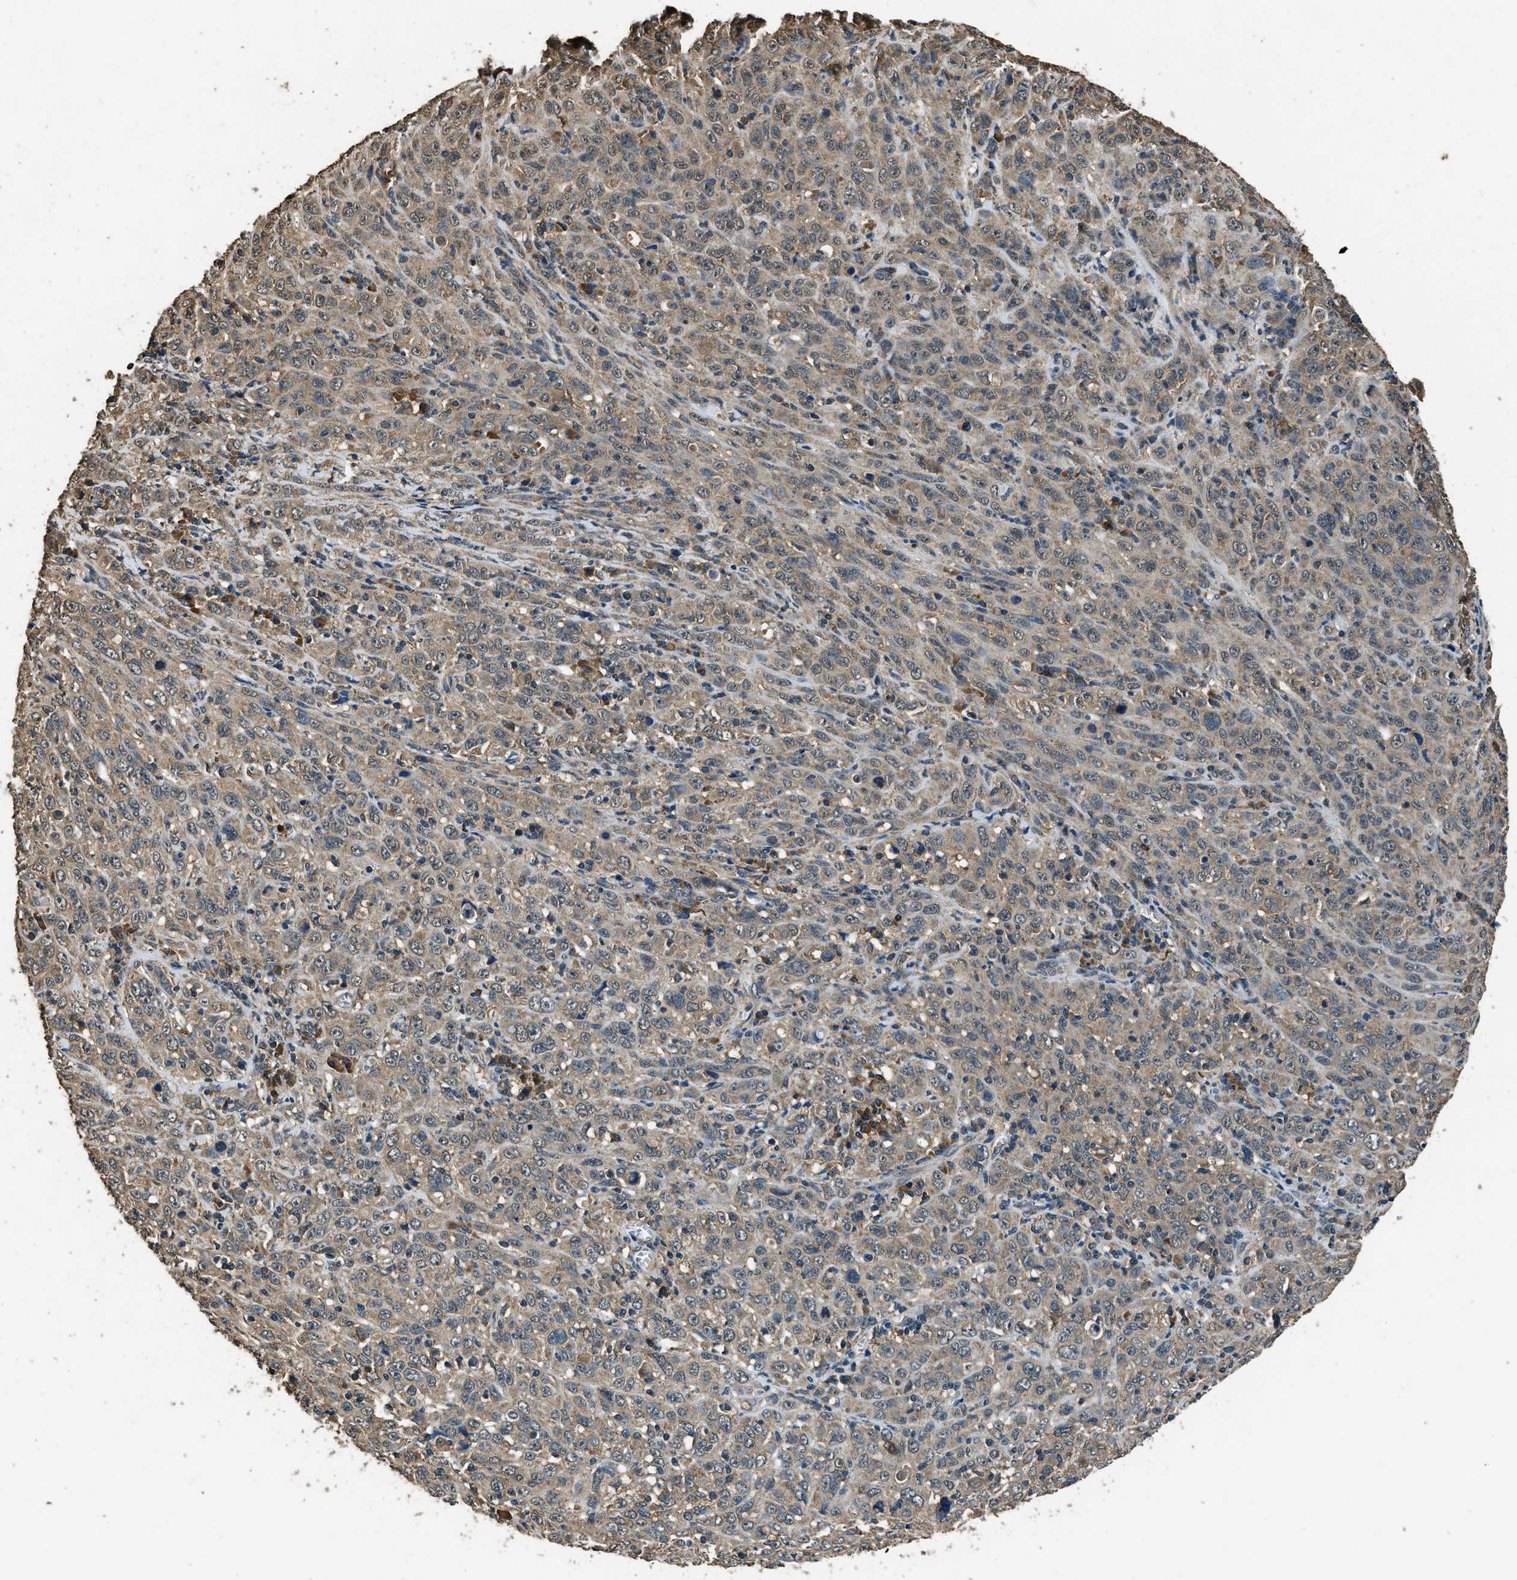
{"staining": {"intensity": "moderate", "quantity": ">75%", "location": "cytoplasmic/membranous"}, "tissue": "cervical cancer", "cell_type": "Tumor cells", "image_type": "cancer", "snomed": [{"axis": "morphology", "description": "Squamous cell carcinoma, NOS"}, {"axis": "topography", "description": "Cervix"}], "caption": "An image showing moderate cytoplasmic/membranous expression in approximately >75% of tumor cells in cervical squamous cell carcinoma, as visualized by brown immunohistochemical staining.", "gene": "SALL3", "patient": {"sex": "female", "age": 46}}